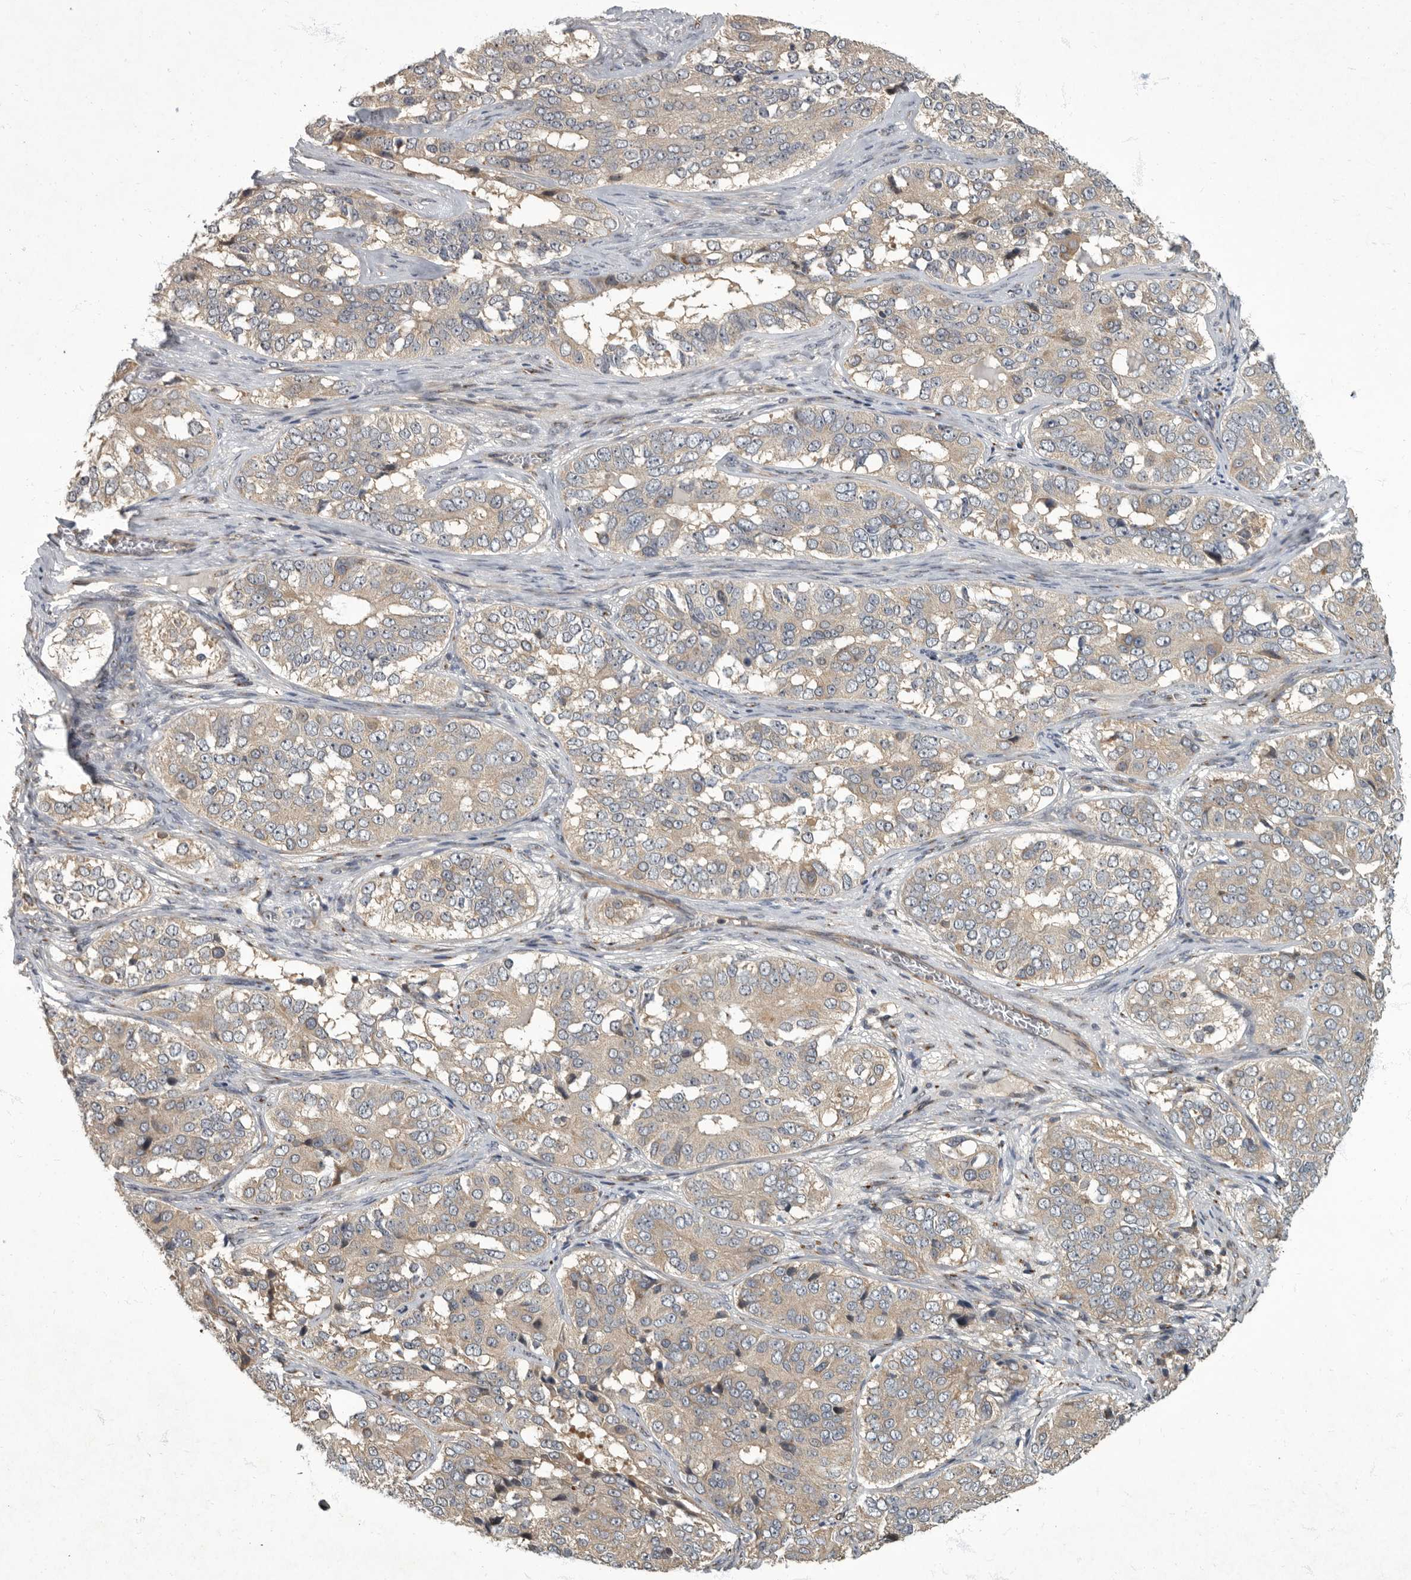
{"staining": {"intensity": "weak", "quantity": ">75%", "location": "cytoplasmic/membranous"}, "tissue": "ovarian cancer", "cell_type": "Tumor cells", "image_type": "cancer", "snomed": [{"axis": "morphology", "description": "Carcinoma, endometroid"}, {"axis": "topography", "description": "Ovary"}], "caption": "Weak cytoplasmic/membranous protein positivity is identified in about >75% of tumor cells in ovarian cancer.", "gene": "IQCK", "patient": {"sex": "female", "age": 51}}